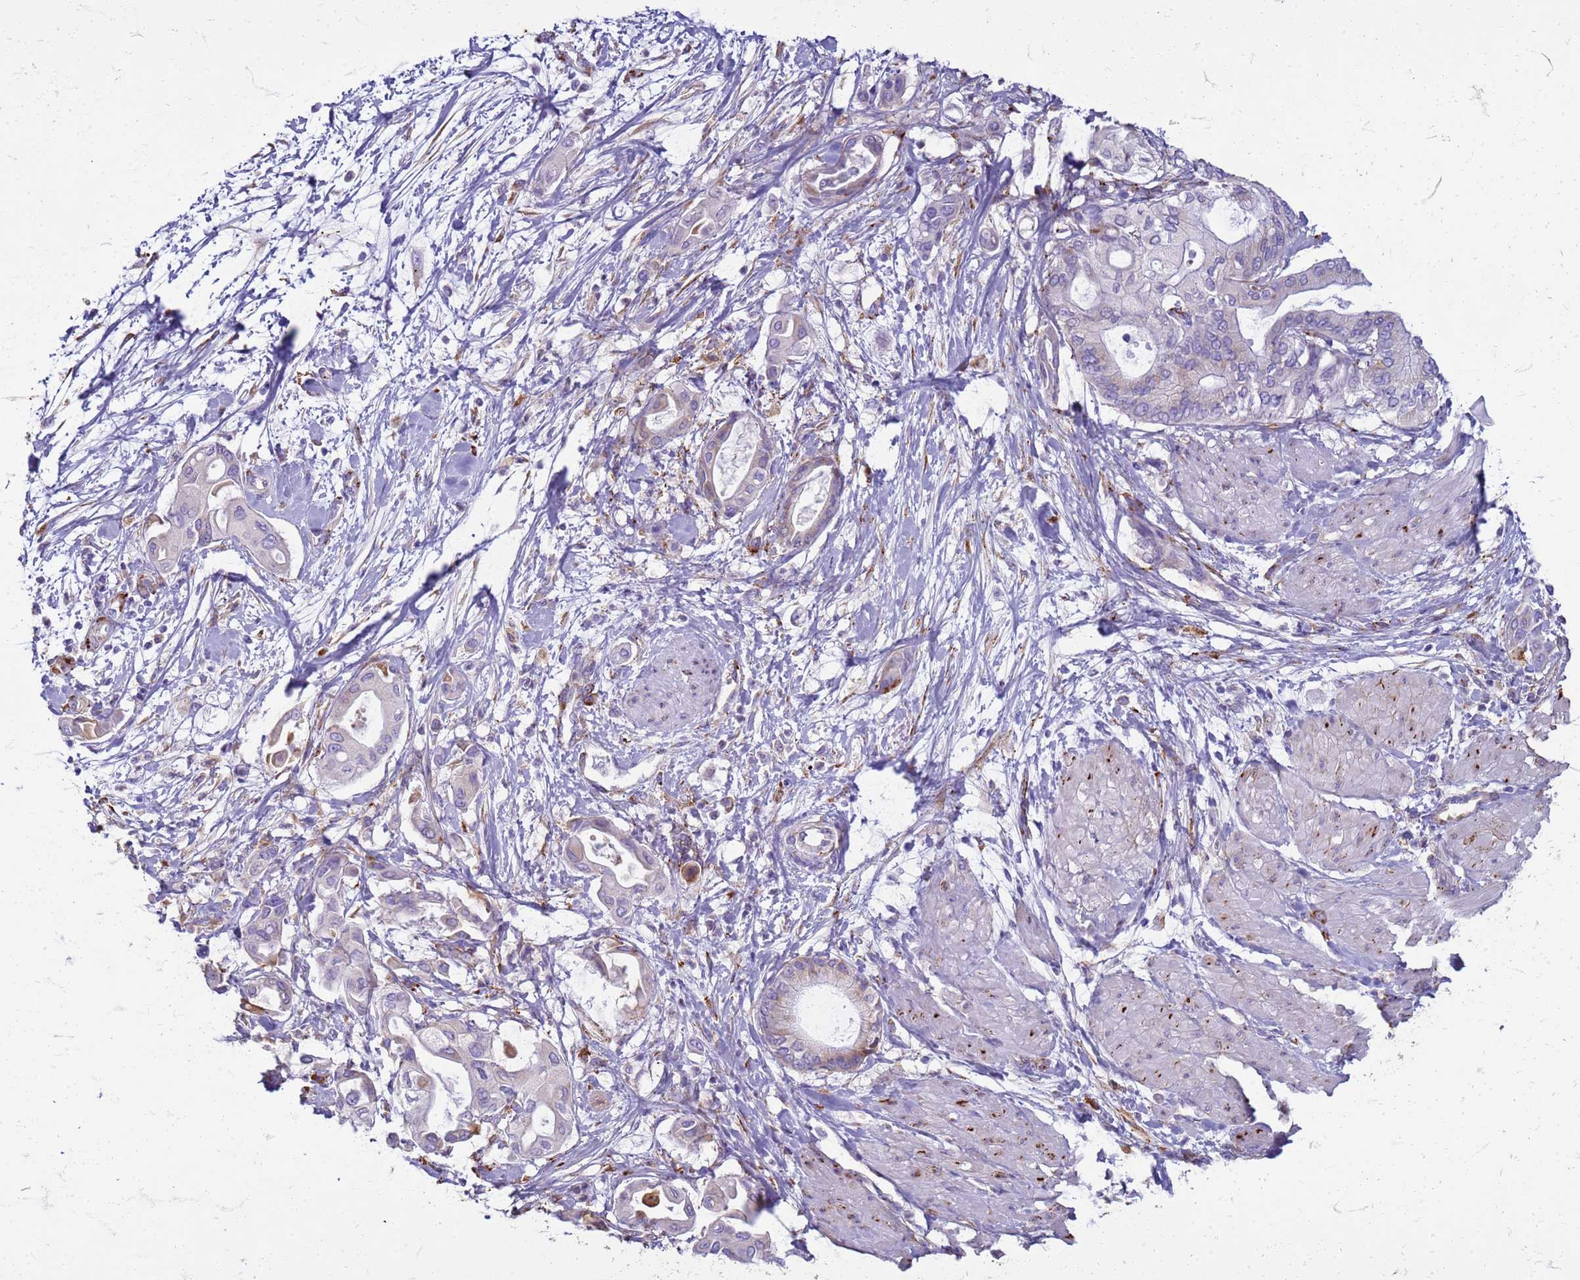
{"staining": {"intensity": "negative", "quantity": "none", "location": "none"}, "tissue": "pancreatic cancer", "cell_type": "Tumor cells", "image_type": "cancer", "snomed": [{"axis": "morphology", "description": "Adenocarcinoma, NOS"}, {"axis": "morphology", "description": "Adenocarcinoma, metastatic, NOS"}, {"axis": "topography", "description": "Lymph node"}, {"axis": "topography", "description": "Pancreas"}, {"axis": "topography", "description": "Duodenum"}], "caption": "Immunohistochemistry of pancreatic metastatic adenocarcinoma shows no staining in tumor cells.", "gene": "PDK3", "patient": {"sex": "female", "age": 64}}